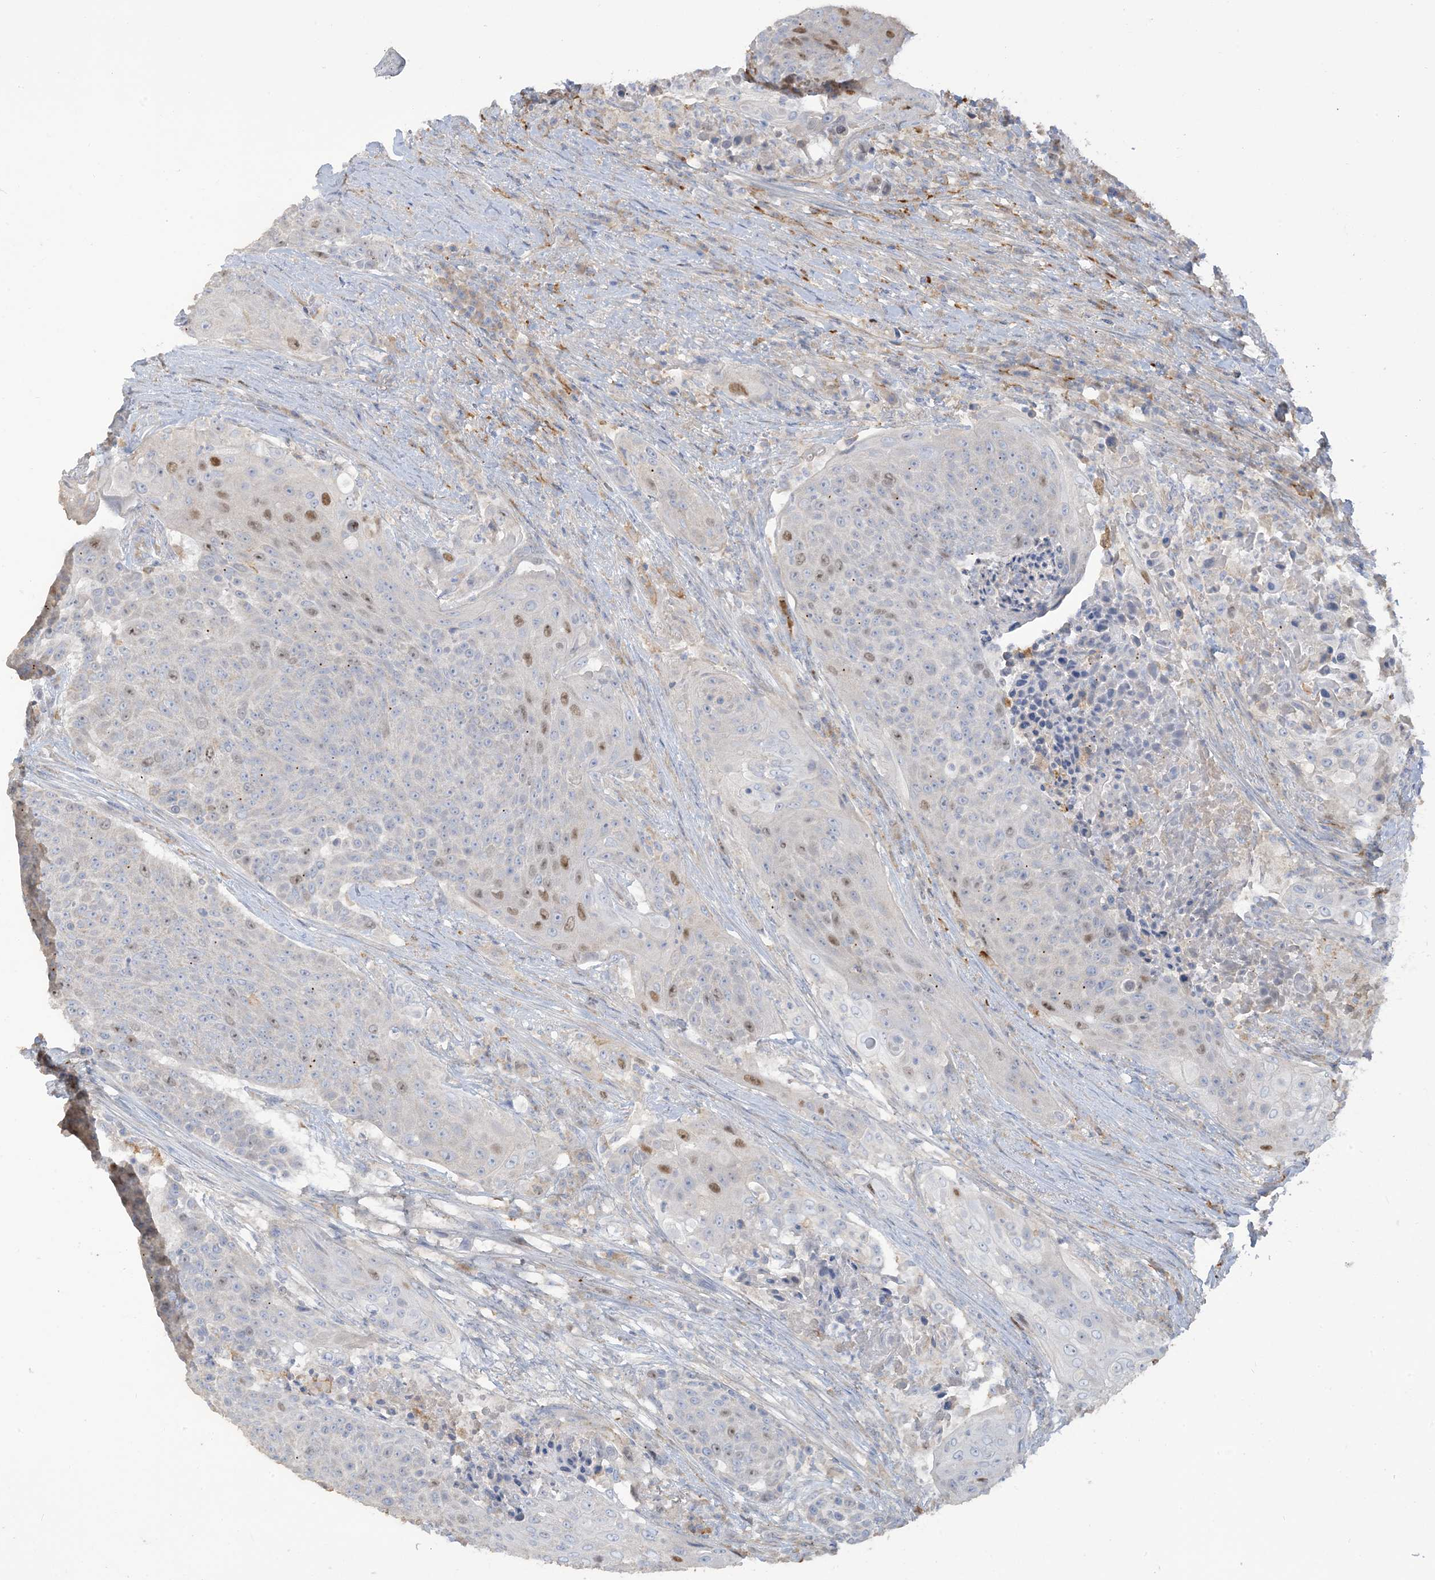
{"staining": {"intensity": "moderate", "quantity": "<25%", "location": "nuclear"}, "tissue": "urothelial cancer", "cell_type": "Tumor cells", "image_type": "cancer", "snomed": [{"axis": "morphology", "description": "Urothelial carcinoma, High grade"}, {"axis": "topography", "description": "Urinary bladder"}], "caption": "A brown stain highlights moderate nuclear expression of a protein in human urothelial cancer tumor cells.", "gene": "PEAR1", "patient": {"sex": "female", "age": 63}}